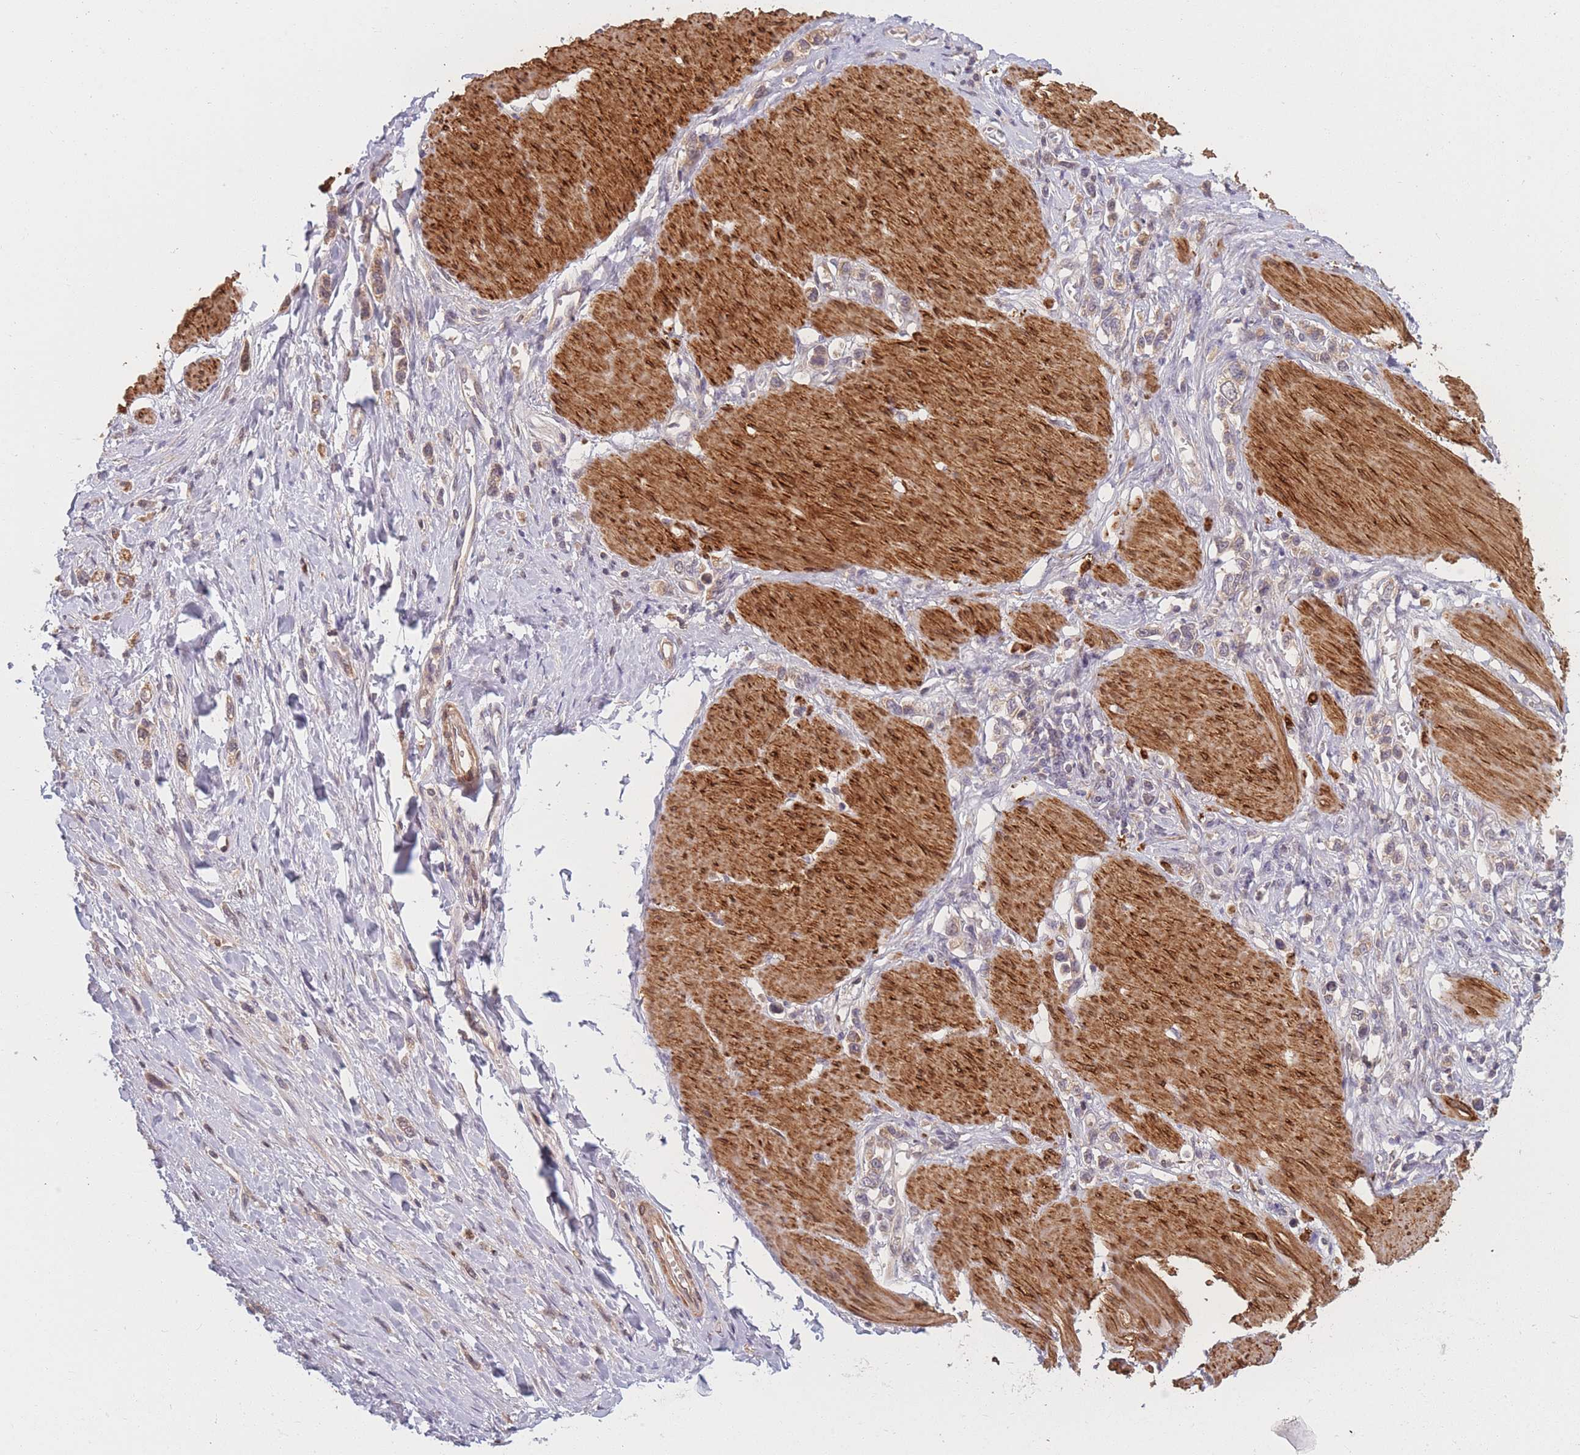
{"staining": {"intensity": "weak", "quantity": "<25%", "location": "cytoplasmic/membranous"}, "tissue": "stomach cancer", "cell_type": "Tumor cells", "image_type": "cancer", "snomed": [{"axis": "morphology", "description": "Adenocarcinoma, NOS"}, {"axis": "topography", "description": "Stomach"}], "caption": "An immunohistochemistry image of stomach cancer is shown. There is no staining in tumor cells of stomach cancer. Brightfield microscopy of immunohistochemistry (IHC) stained with DAB (3,3'-diaminobenzidine) (brown) and hematoxylin (blue), captured at high magnification.", "gene": "FAM153A", "patient": {"sex": "female", "age": 65}}